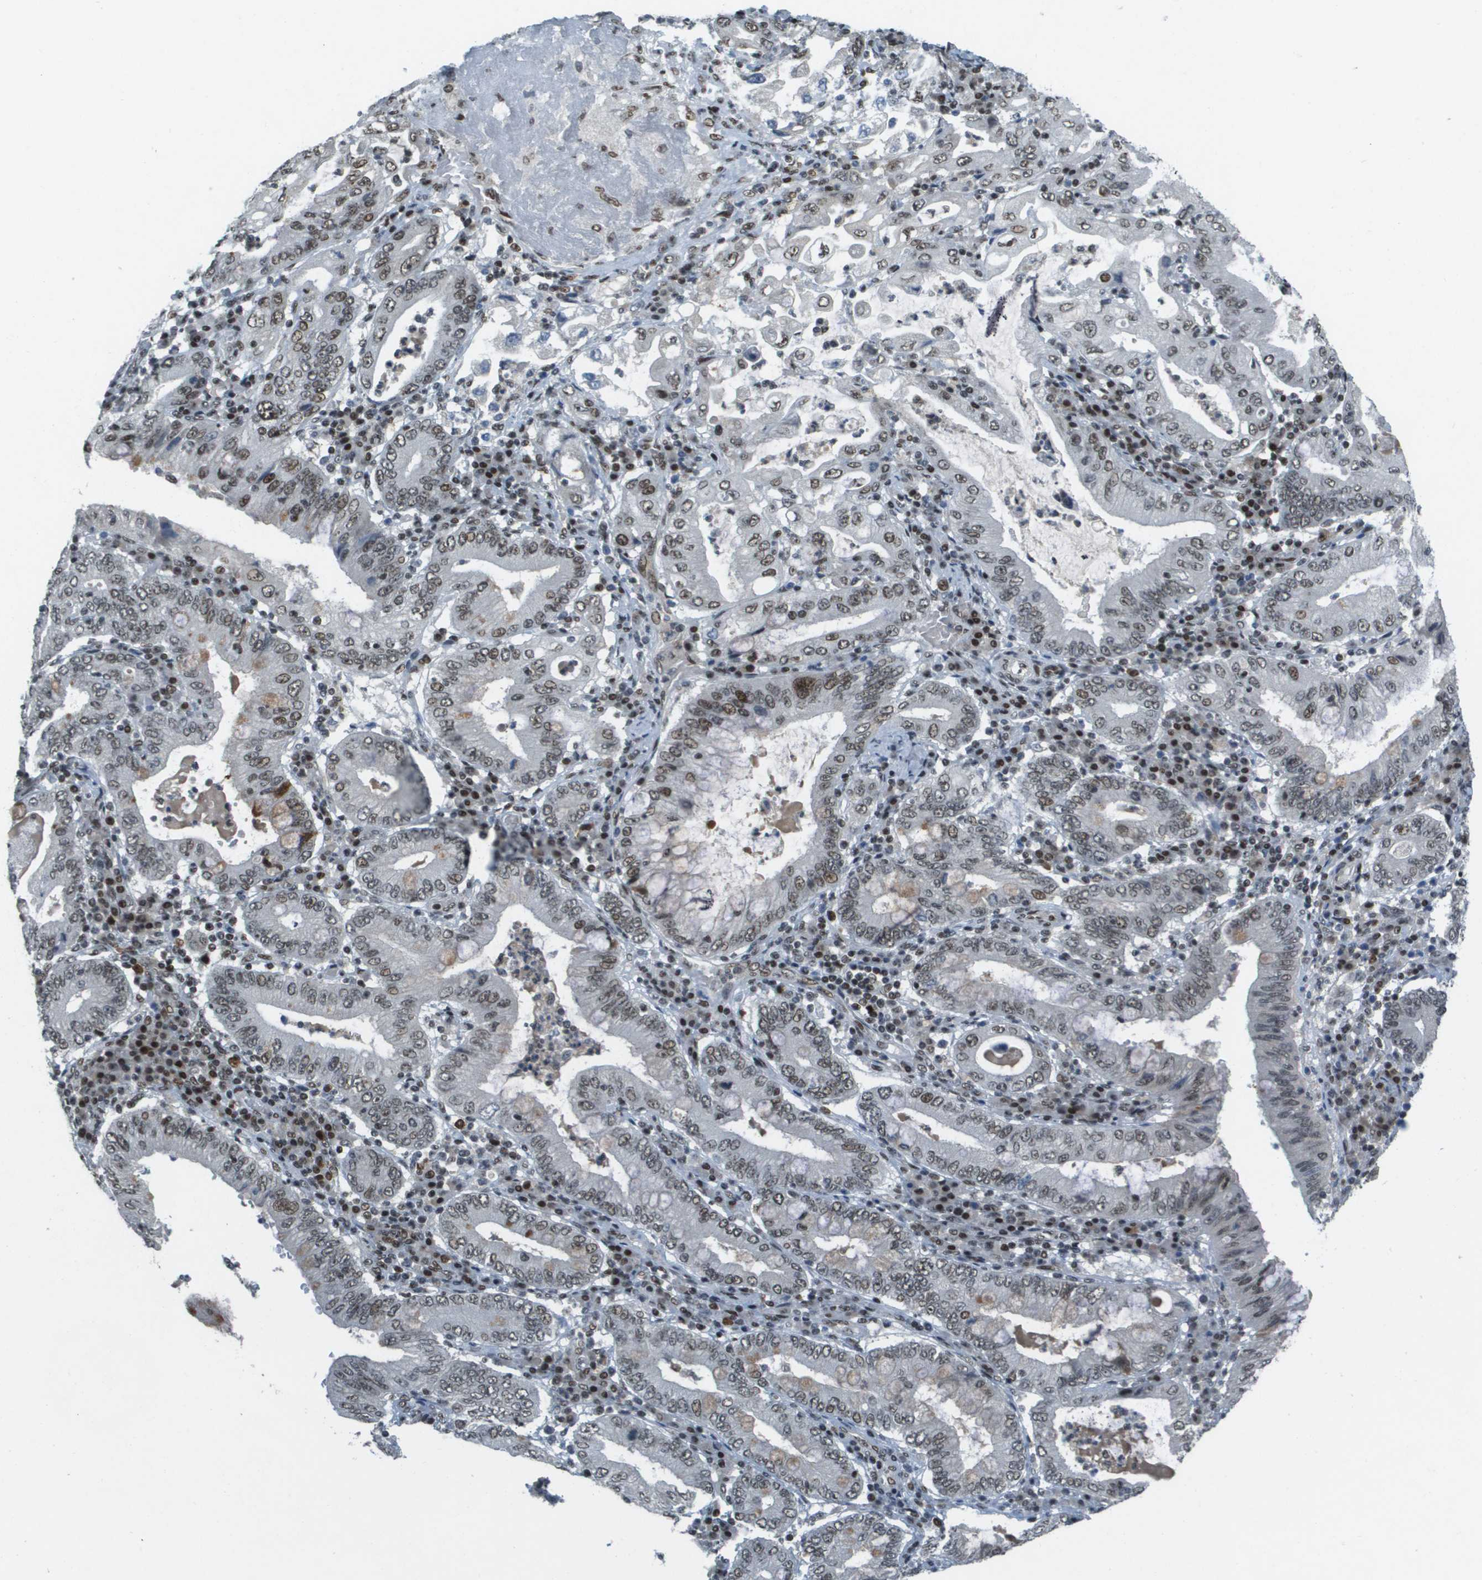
{"staining": {"intensity": "moderate", "quantity": "25%-75%", "location": "nuclear"}, "tissue": "stomach cancer", "cell_type": "Tumor cells", "image_type": "cancer", "snomed": [{"axis": "morphology", "description": "Normal tissue, NOS"}, {"axis": "morphology", "description": "Adenocarcinoma, NOS"}, {"axis": "topography", "description": "Esophagus"}, {"axis": "topography", "description": "Stomach, upper"}, {"axis": "topography", "description": "Peripheral nerve tissue"}], "caption": "Immunohistochemistry micrograph of neoplastic tissue: stomach cancer stained using IHC reveals medium levels of moderate protein expression localized specifically in the nuclear of tumor cells, appearing as a nuclear brown color.", "gene": "IRF7", "patient": {"sex": "male", "age": 62}}